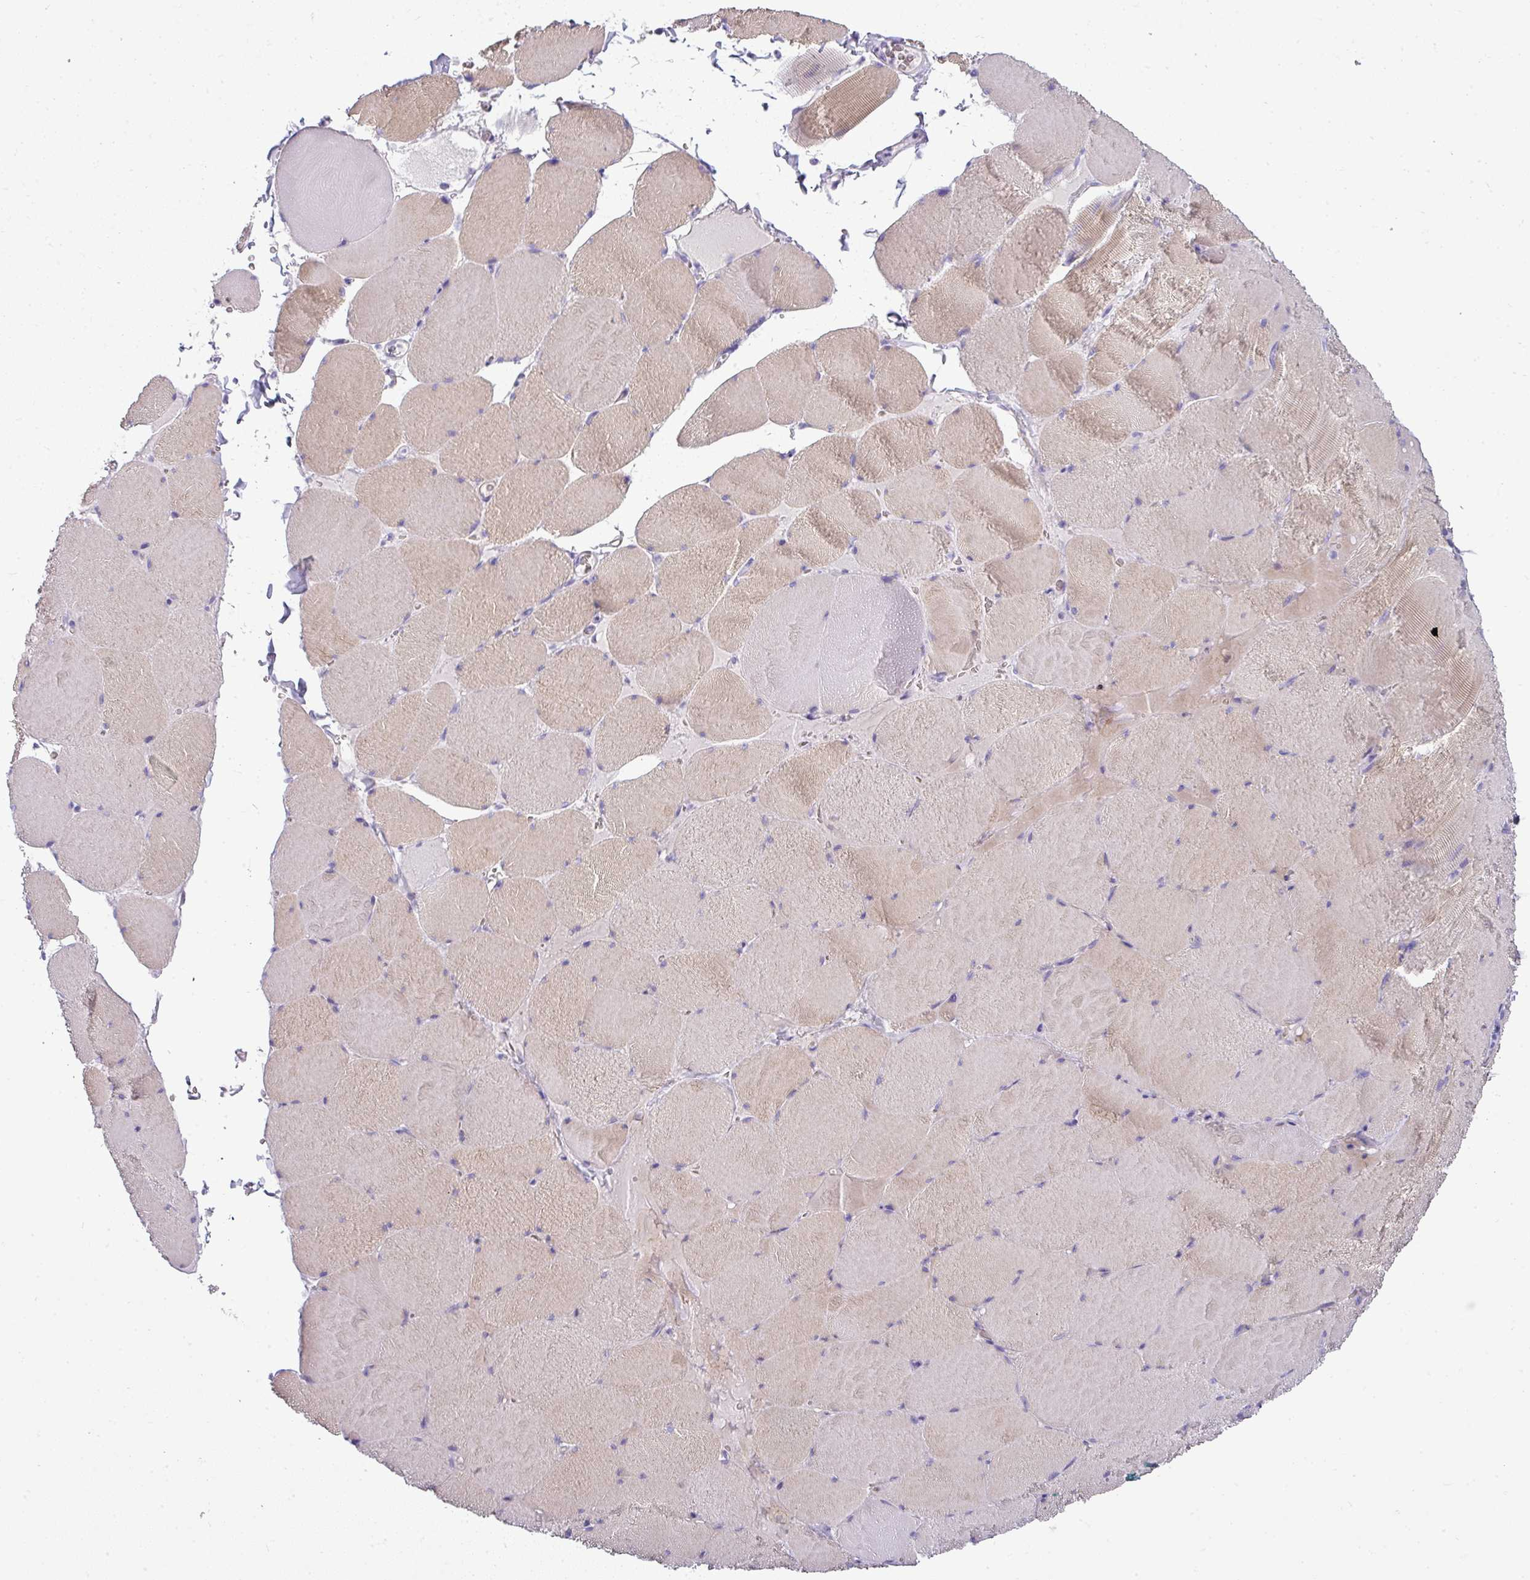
{"staining": {"intensity": "weak", "quantity": ">75%", "location": "cytoplasmic/membranous"}, "tissue": "skeletal muscle", "cell_type": "Myocytes", "image_type": "normal", "snomed": [{"axis": "morphology", "description": "Normal tissue, NOS"}, {"axis": "topography", "description": "Skeletal muscle"}, {"axis": "topography", "description": "Head-Neck"}], "caption": "IHC image of normal skeletal muscle: skeletal muscle stained using immunohistochemistry exhibits low levels of weak protein expression localized specifically in the cytoplasmic/membranous of myocytes, appearing as a cytoplasmic/membranous brown color.", "gene": "VCX2", "patient": {"sex": "male", "age": 66}}